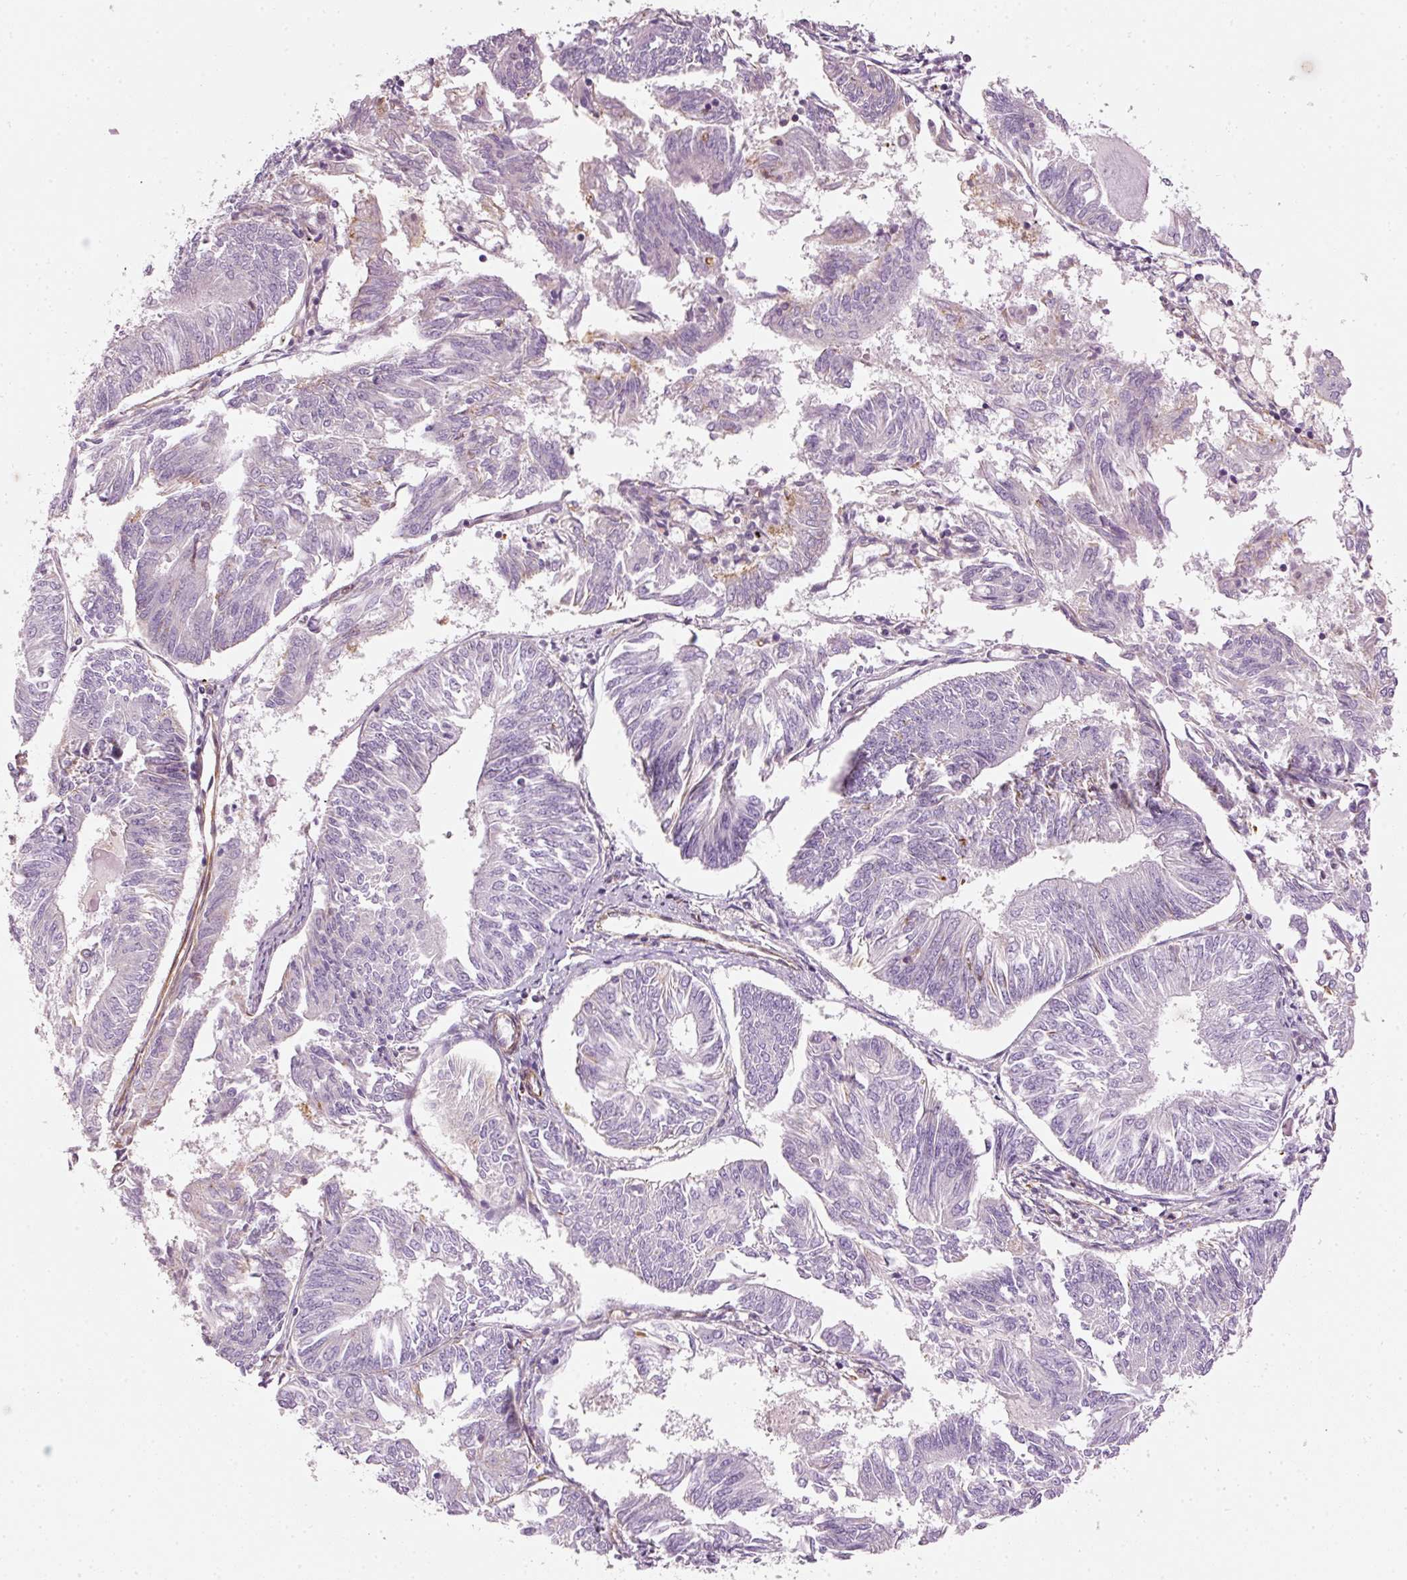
{"staining": {"intensity": "negative", "quantity": "none", "location": "none"}, "tissue": "endometrial cancer", "cell_type": "Tumor cells", "image_type": "cancer", "snomed": [{"axis": "morphology", "description": "Adenocarcinoma, NOS"}, {"axis": "topography", "description": "Endometrium"}], "caption": "Endometrial cancer (adenocarcinoma) stained for a protein using IHC displays no positivity tumor cells.", "gene": "OSR2", "patient": {"sex": "female", "age": 58}}